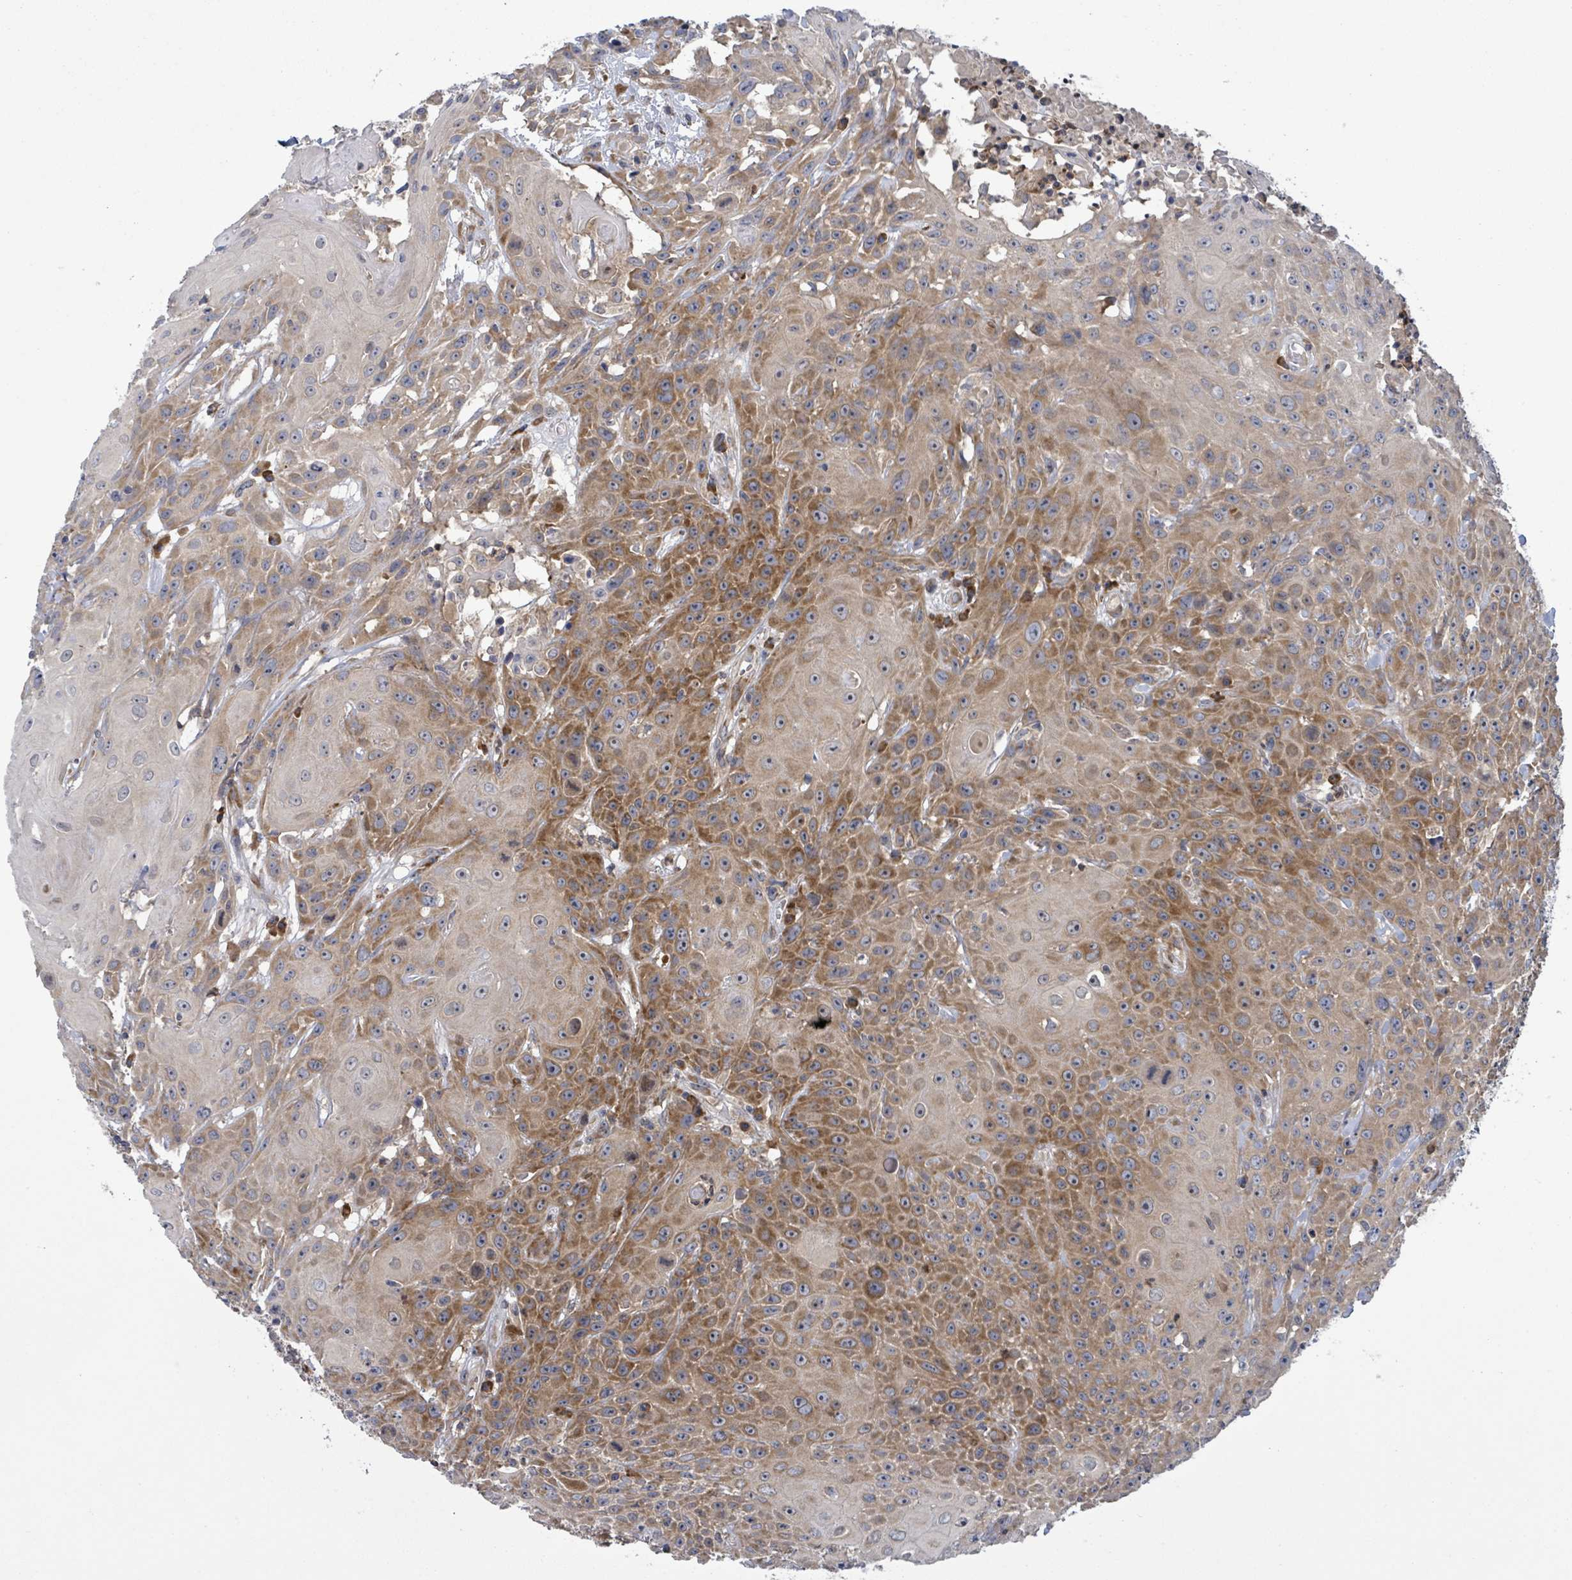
{"staining": {"intensity": "moderate", "quantity": ">75%", "location": "cytoplasmic/membranous"}, "tissue": "head and neck cancer", "cell_type": "Tumor cells", "image_type": "cancer", "snomed": [{"axis": "morphology", "description": "Squamous cell carcinoma, NOS"}, {"axis": "topography", "description": "Skin"}, {"axis": "topography", "description": "Head-Neck"}], "caption": "Immunohistochemistry staining of head and neck squamous cell carcinoma, which shows medium levels of moderate cytoplasmic/membranous expression in approximately >75% of tumor cells indicating moderate cytoplasmic/membranous protein staining. The staining was performed using DAB (brown) for protein detection and nuclei were counterstained in hematoxylin (blue).", "gene": "SERPINE3", "patient": {"sex": "male", "age": 80}}